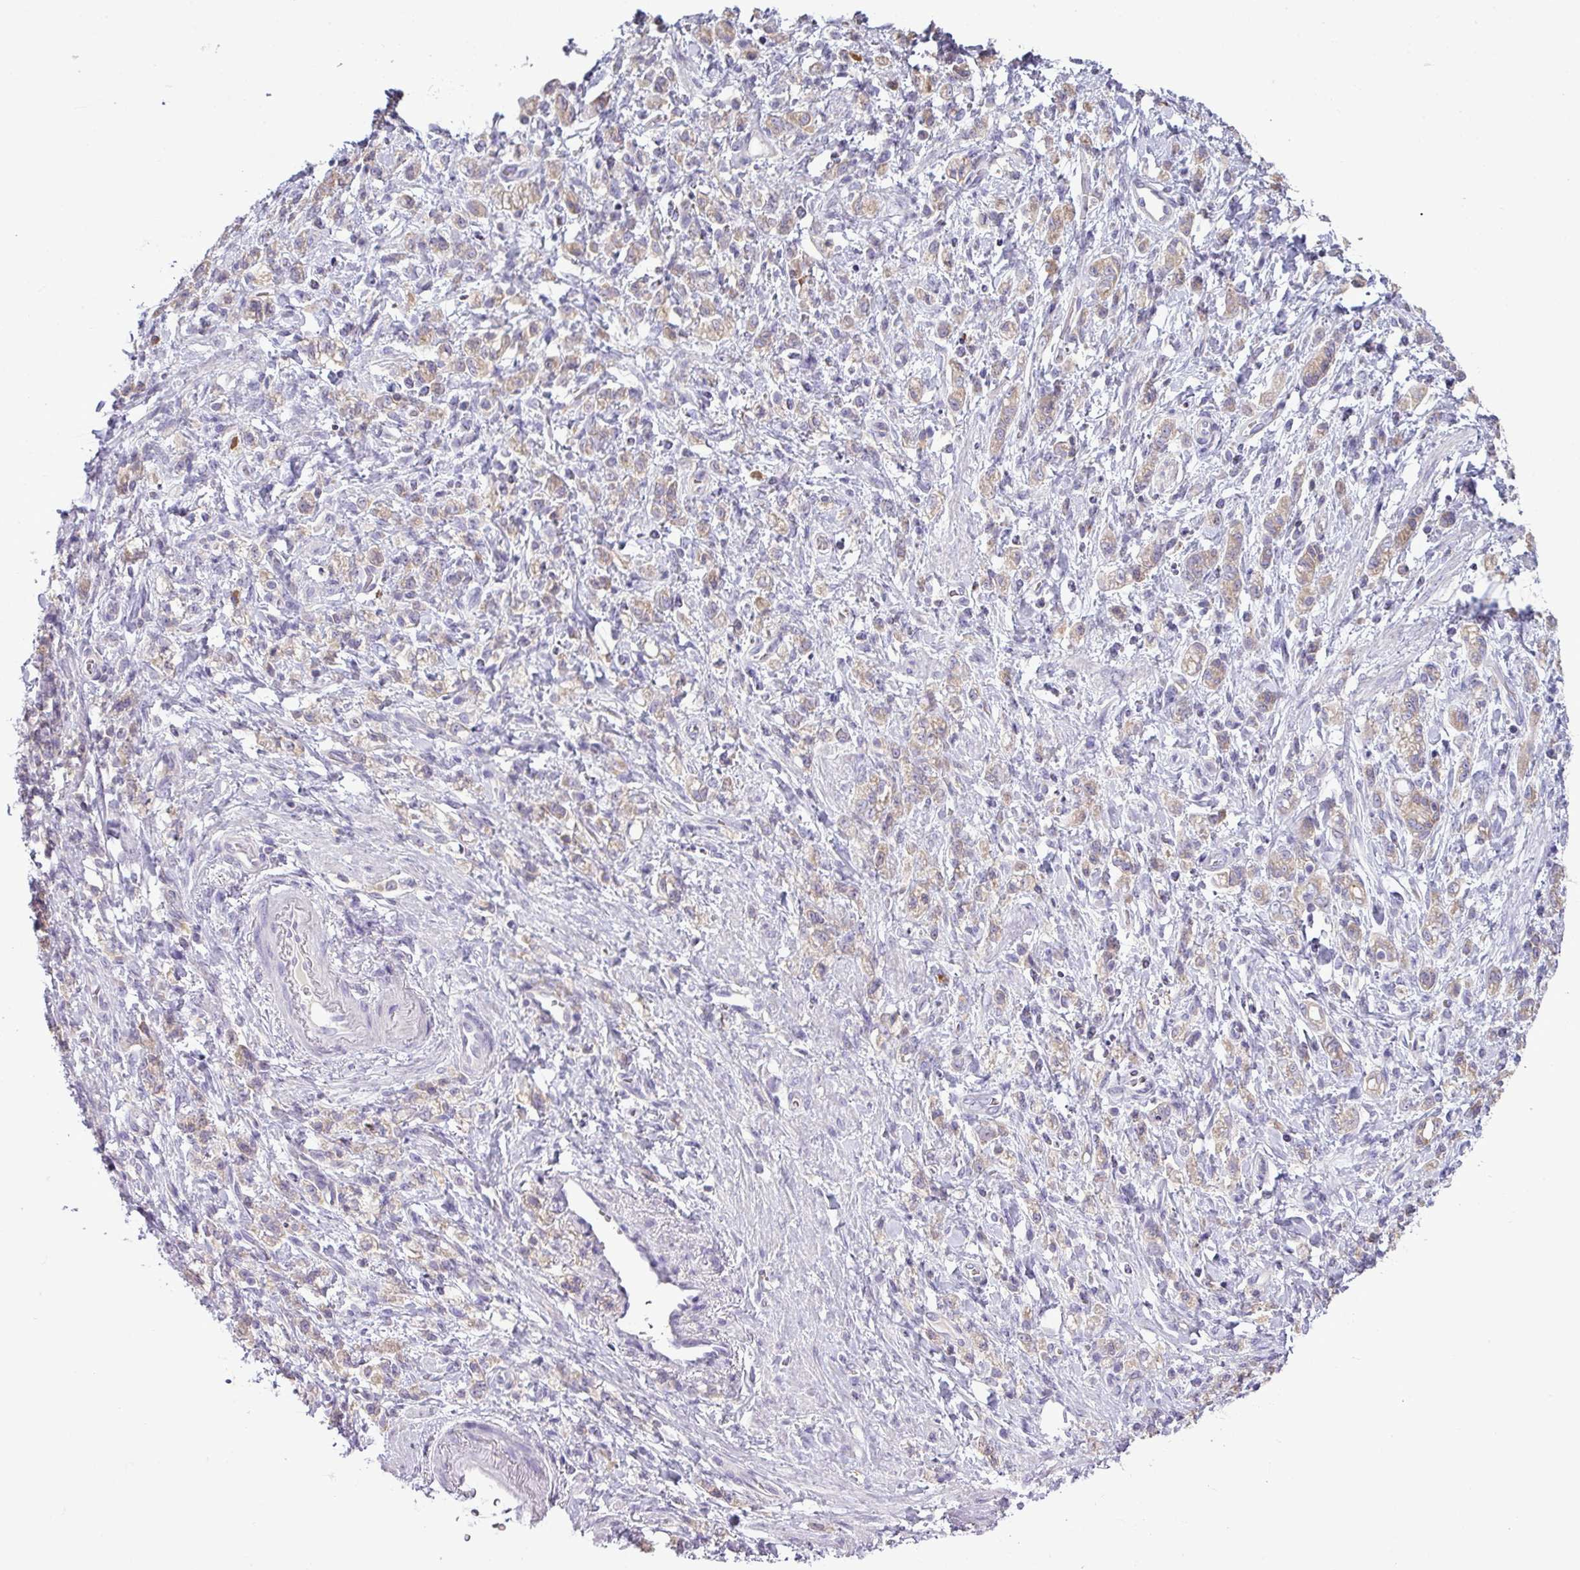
{"staining": {"intensity": "weak", "quantity": "25%-75%", "location": "cytoplasmic/membranous"}, "tissue": "stomach cancer", "cell_type": "Tumor cells", "image_type": "cancer", "snomed": [{"axis": "morphology", "description": "Adenocarcinoma, NOS"}, {"axis": "topography", "description": "Stomach"}], "caption": "There is low levels of weak cytoplasmic/membranous staining in tumor cells of adenocarcinoma (stomach), as demonstrated by immunohistochemical staining (brown color).", "gene": "STAT5A", "patient": {"sex": "male", "age": 77}}